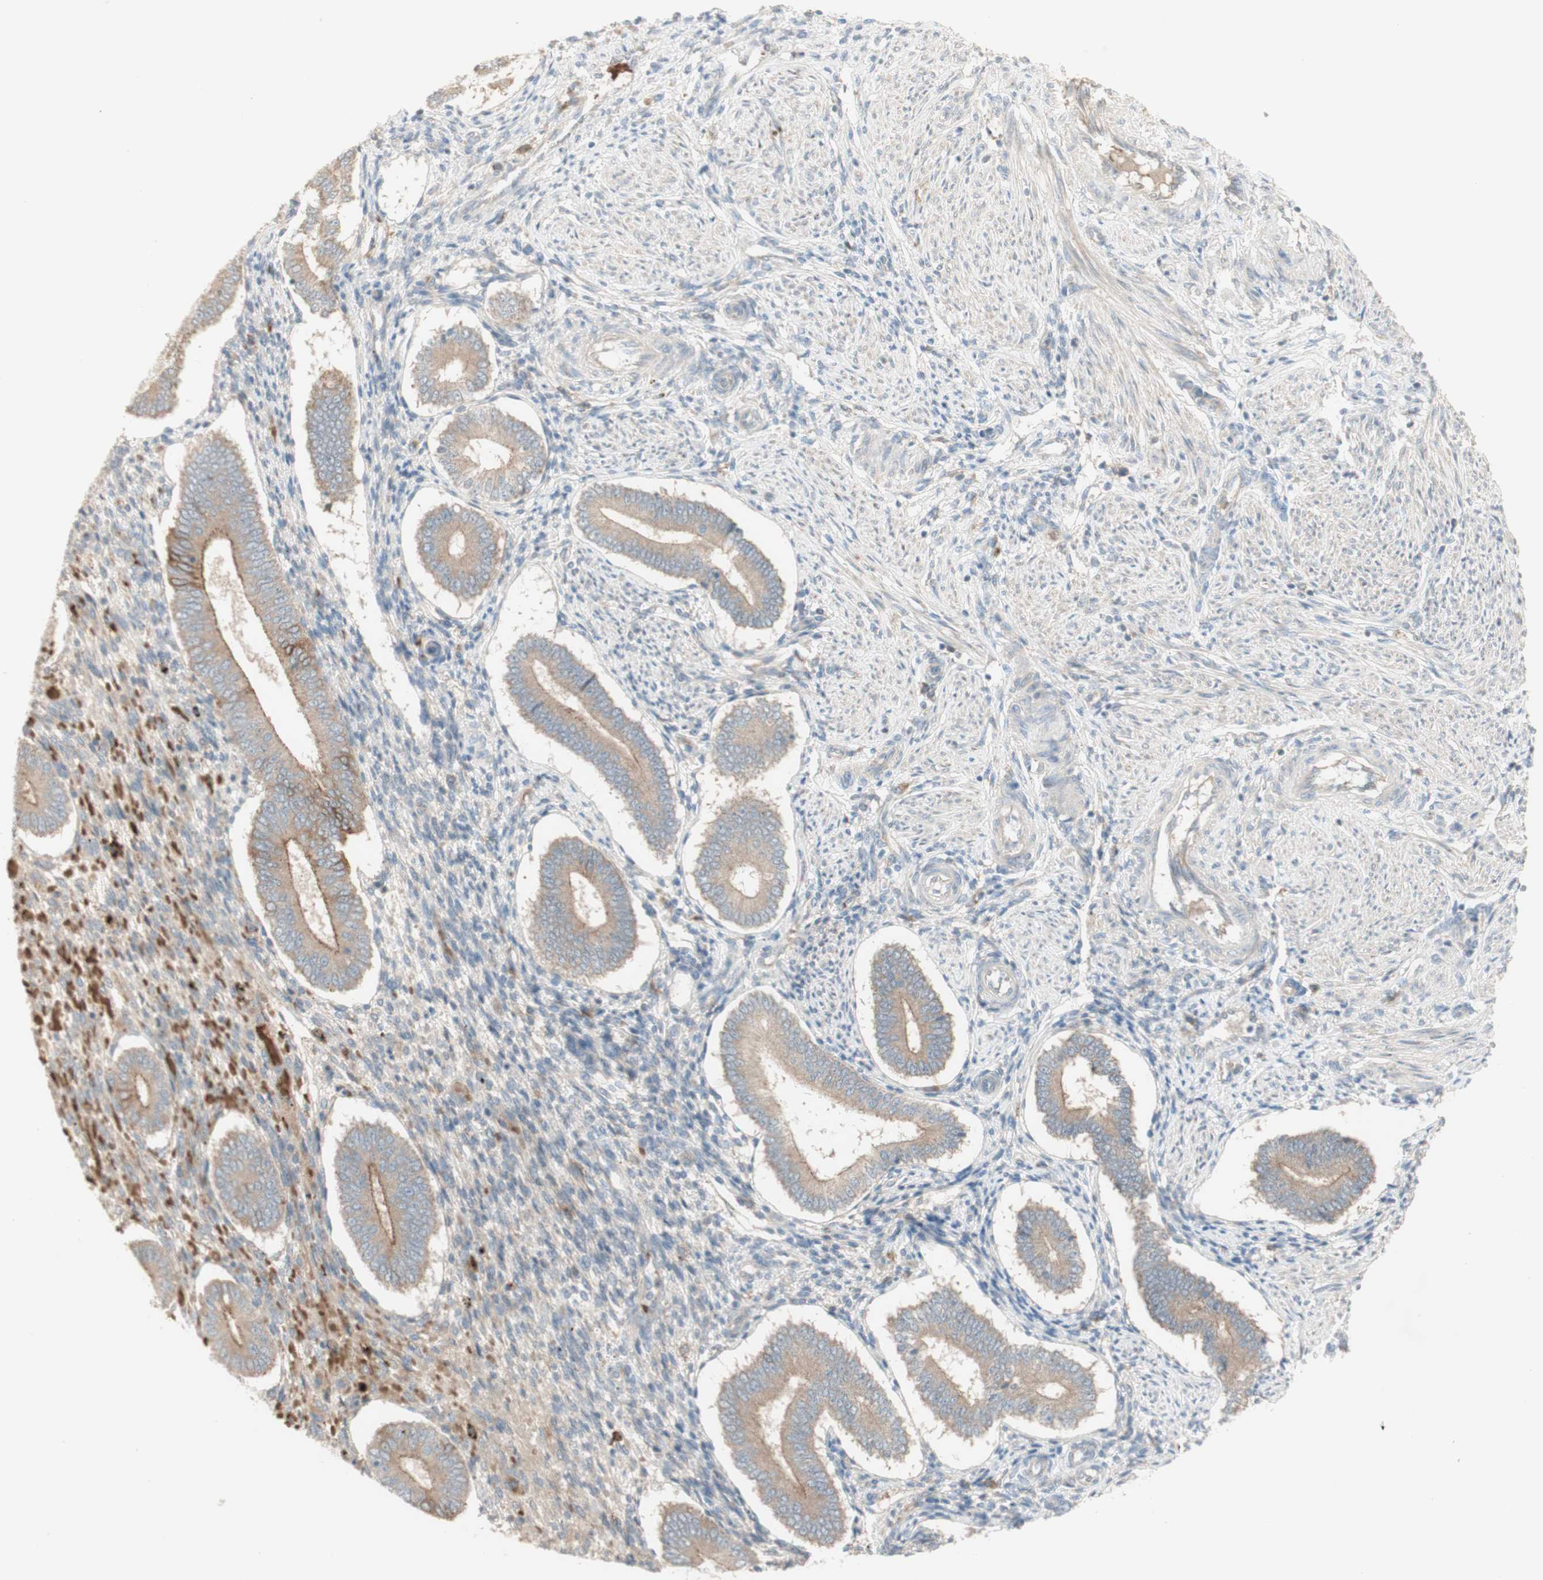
{"staining": {"intensity": "weak", "quantity": "25%-75%", "location": "cytoplasmic/membranous"}, "tissue": "endometrium", "cell_type": "Cells in endometrial stroma", "image_type": "normal", "snomed": [{"axis": "morphology", "description": "Normal tissue, NOS"}, {"axis": "topography", "description": "Endometrium"}], "caption": "DAB immunohistochemical staining of unremarkable human endometrium displays weak cytoplasmic/membranous protein positivity in about 25%-75% of cells in endometrial stroma.", "gene": "PTGER4", "patient": {"sex": "female", "age": 42}}